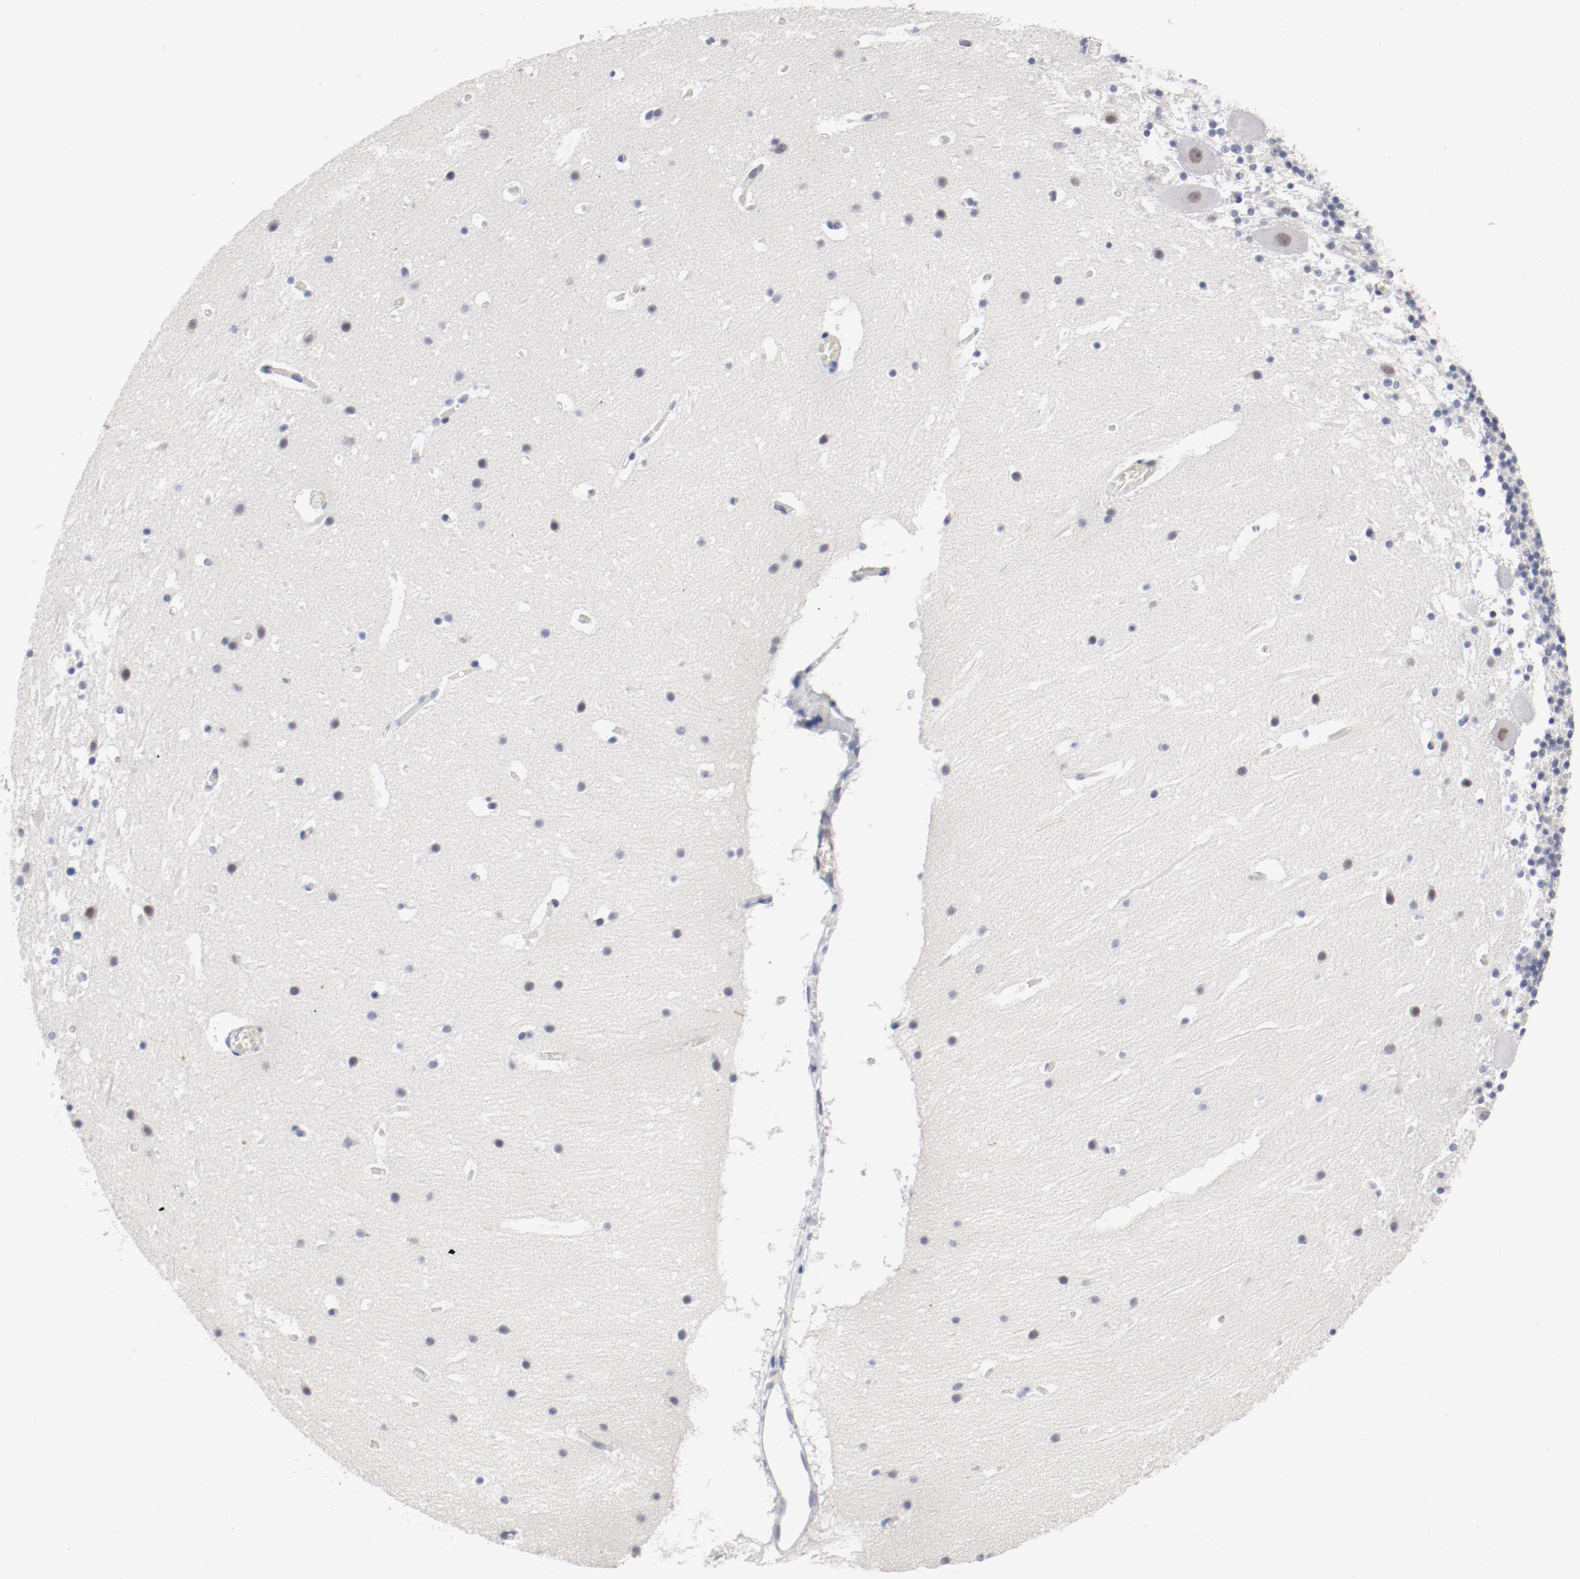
{"staining": {"intensity": "negative", "quantity": "none", "location": "none"}, "tissue": "cerebellum", "cell_type": "Cells in granular layer", "image_type": "normal", "snomed": [{"axis": "morphology", "description": "Normal tissue, NOS"}, {"axis": "topography", "description": "Cerebellum"}], "caption": "Human cerebellum stained for a protein using IHC displays no positivity in cells in granular layer.", "gene": "ANKLE2", "patient": {"sex": "male", "age": 45}}